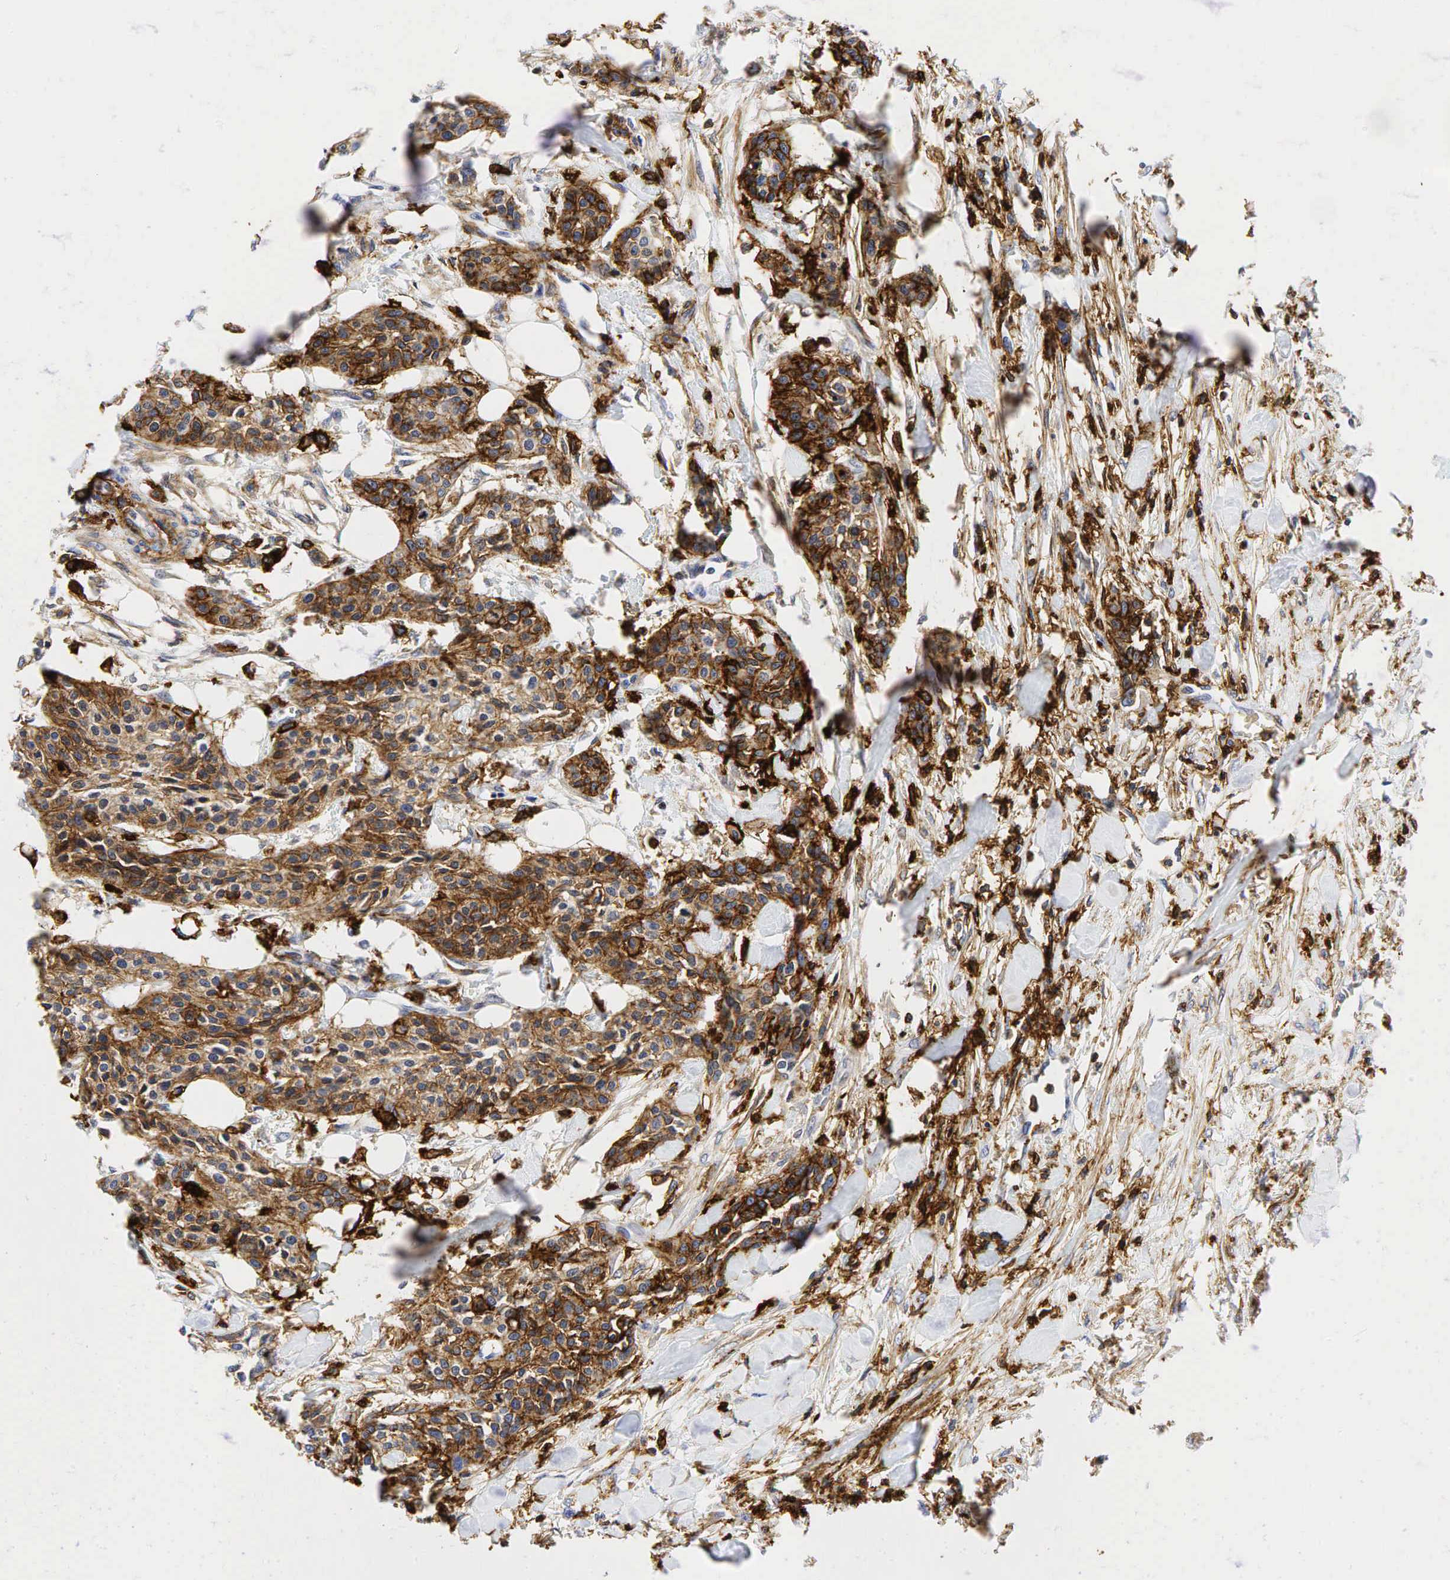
{"staining": {"intensity": "moderate", "quantity": ">75%", "location": "cytoplasmic/membranous"}, "tissue": "urothelial cancer", "cell_type": "Tumor cells", "image_type": "cancer", "snomed": [{"axis": "morphology", "description": "Urothelial carcinoma, High grade"}, {"axis": "topography", "description": "Urinary bladder"}], "caption": "Protein analysis of urothelial cancer tissue demonstrates moderate cytoplasmic/membranous staining in approximately >75% of tumor cells. The staining was performed using DAB (3,3'-diaminobenzidine), with brown indicating positive protein expression. Nuclei are stained blue with hematoxylin.", "gene": "CD44", "patient": {"sex": "male", "age": 56}}